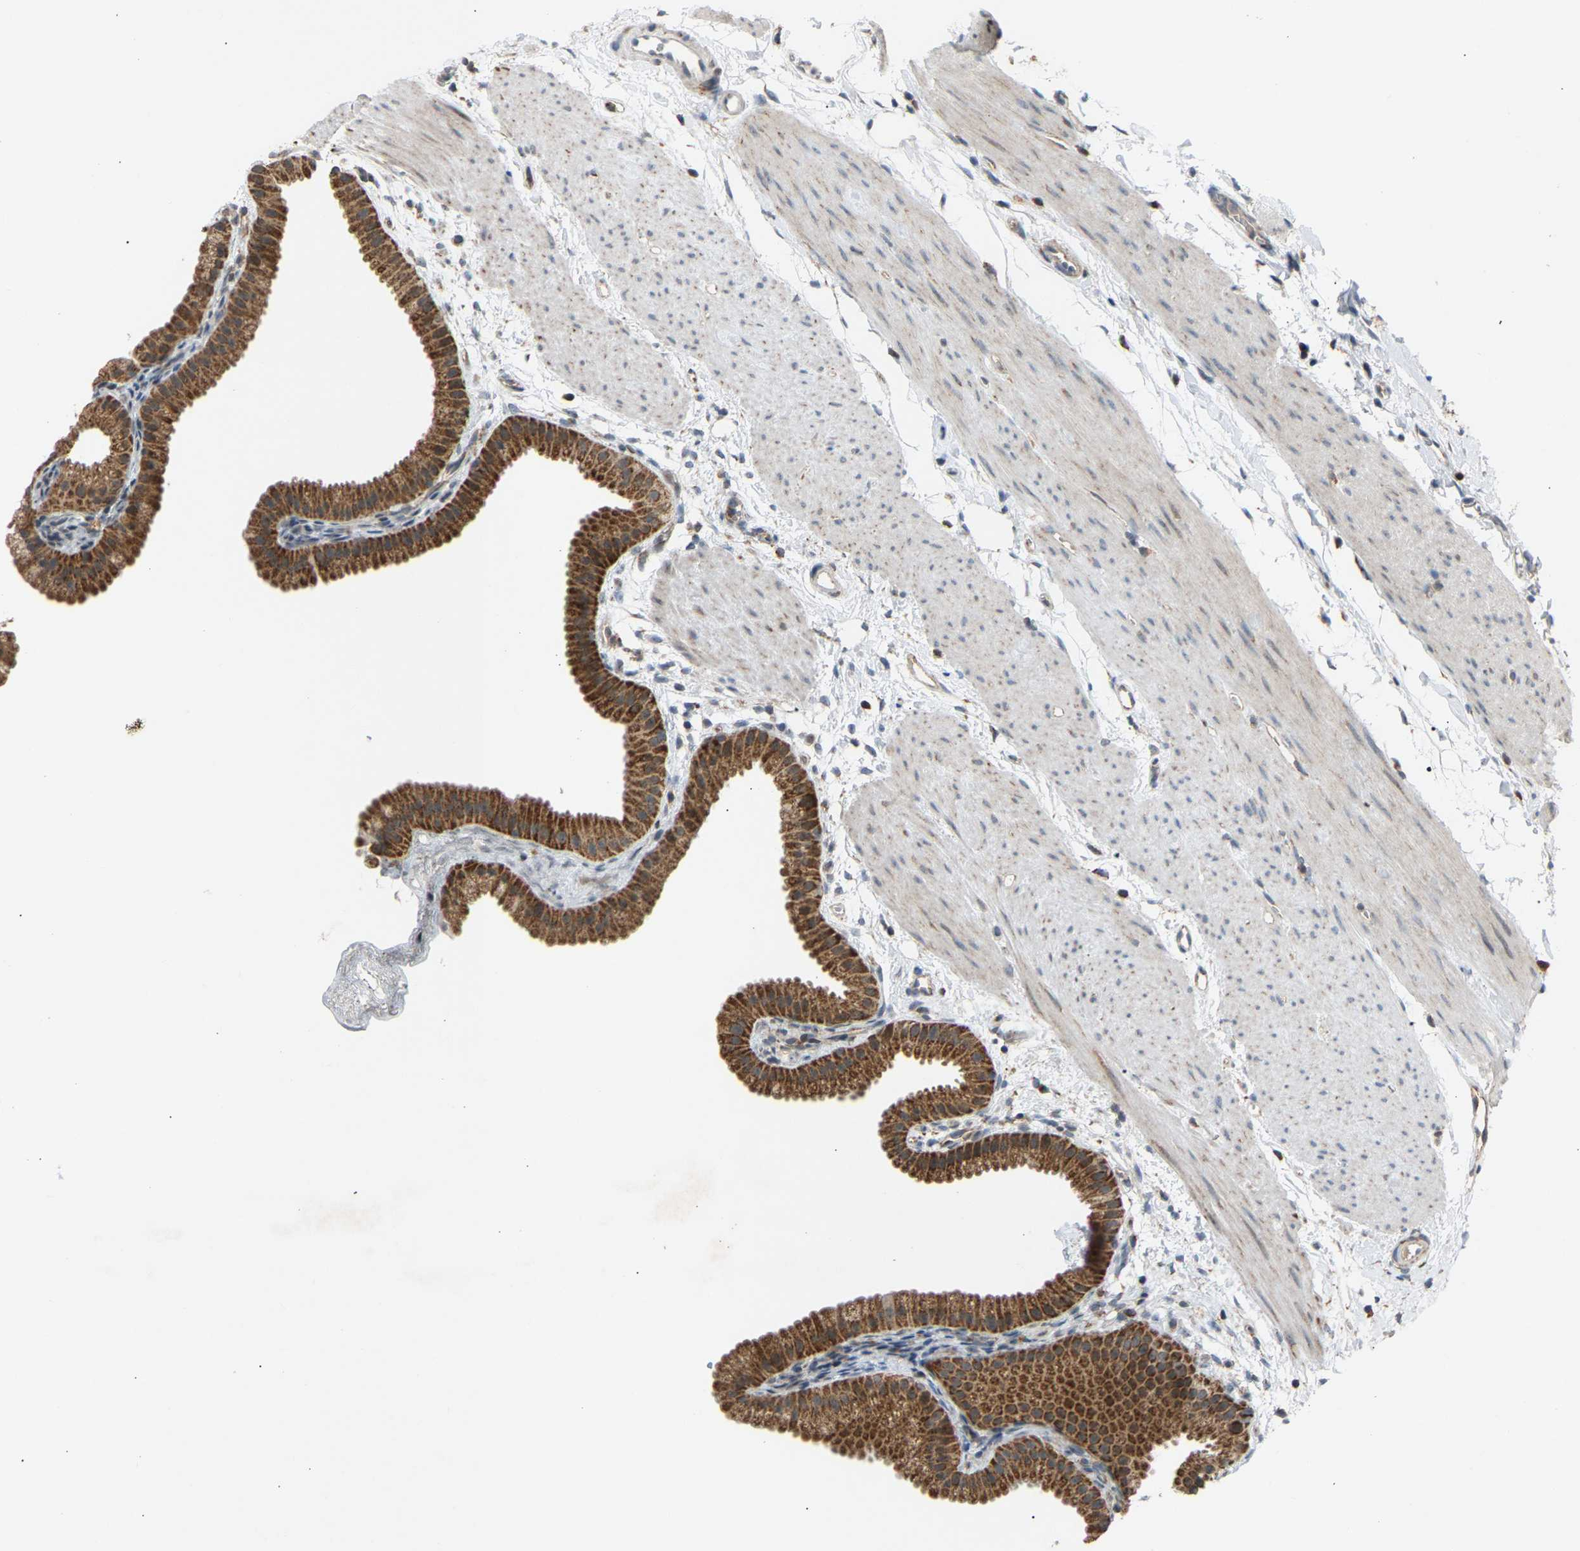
{"staining": {"intensity": "strong", "quantity": ">75%", "location": "cytoplasmic/membranous"}, "tissue": "gallbladder", "cell_type": "Glandular cells", "image_type": "normal", "snomed": [{"axis": "morphology", "description": "Normal tissue, NOS"}, {"axis": "topography", "description": "Gallbladder"}], "caption": "Immunohistochemistry (IHC) (DAB (3,3'-diaminobenzidine)) staining of benign gallbladder shows strong cytoplasmic/membranous protein staining in approximately >75% of glandular cells. The protein is shown in brown color, while the nuclei are stained blue.", "gene": "SLIRP", "patient": {"sex": "female", "age": 64}}